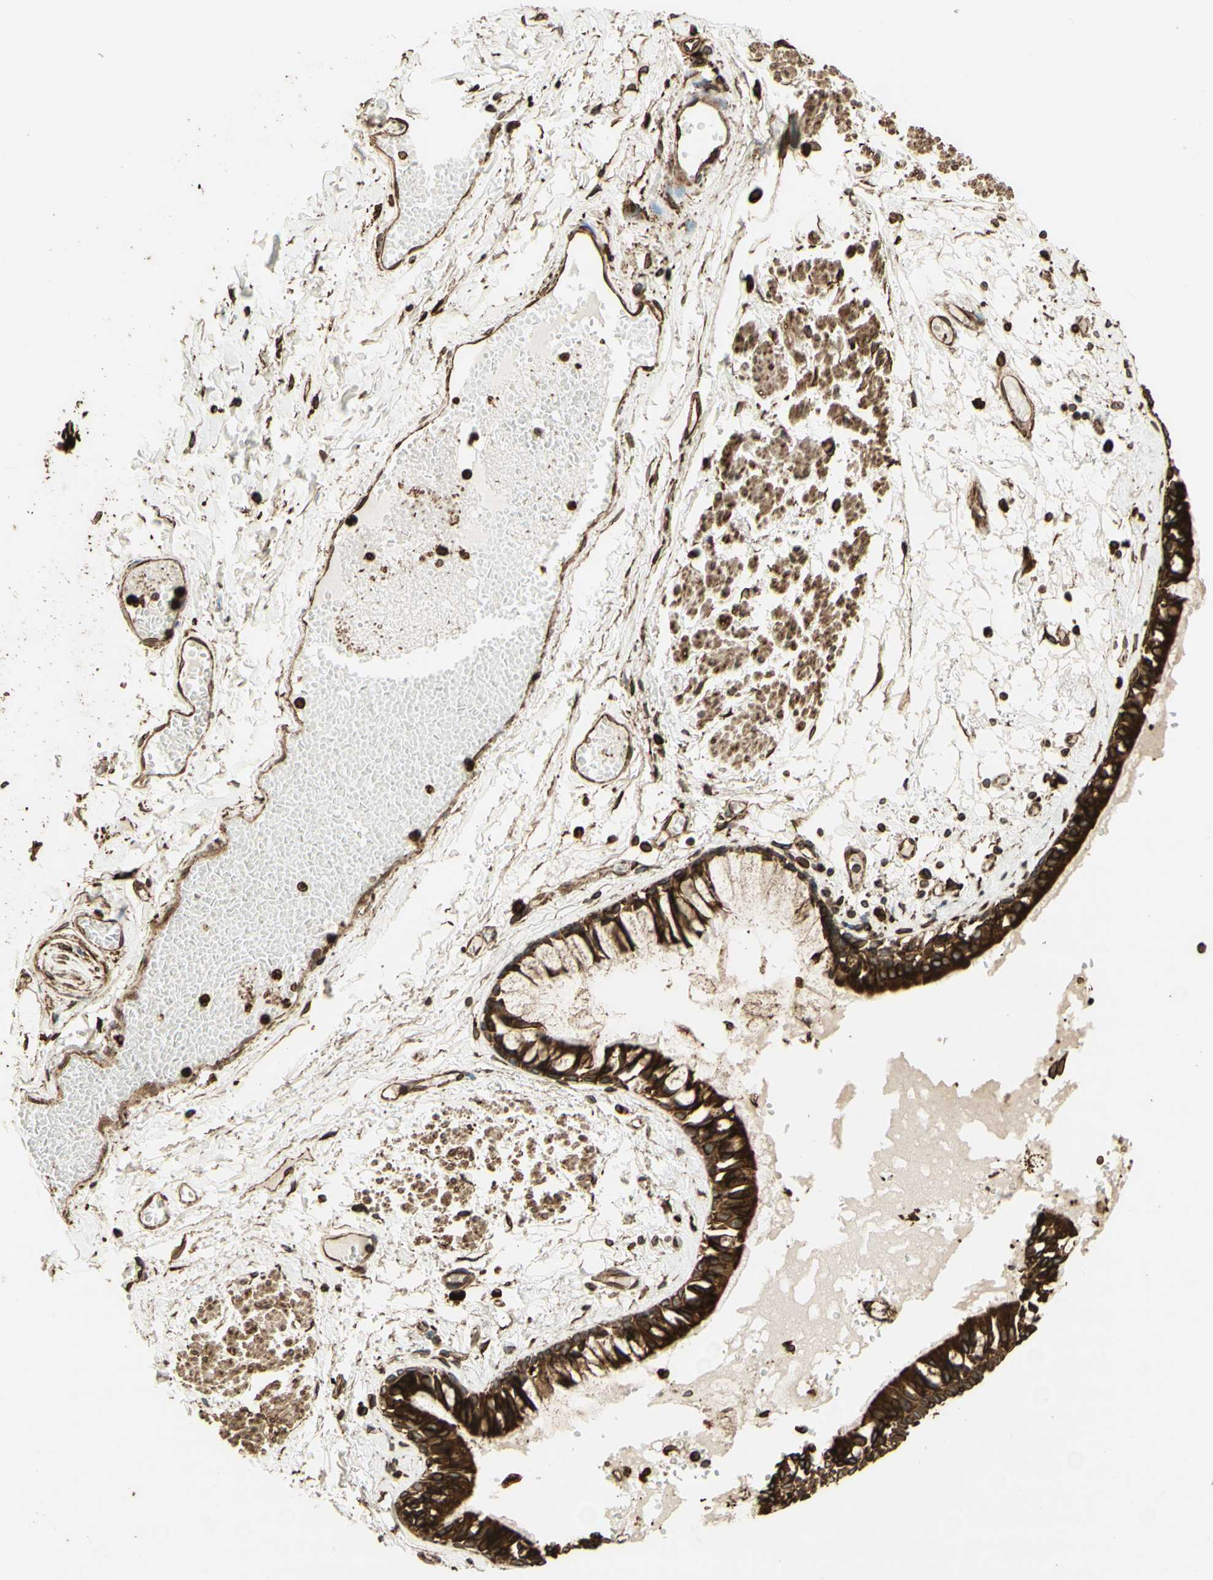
{"staining": {"intensity": "strong", "quantity": ">75%", "location": "cytoplasmic/membranous"}, "tissue": "bronchus", "cell_type": "Respiratory epithelial cells", "image_type": "normal", "snomed": [{"axis": "morphology", "description": "Normal tissue, NOS"}, {"axis": "morphology", "description": "Inflammation, NOS"}, {"axis": "topography", "description": "Cartilage tissue"}, {"axis": "topography", "description": "Lung"}], "caption": "Unremarkable bronchus exhibits strong cytoplasmic/membranous expression in about >75% of respiratory epithelial cells The protein is shown in brown color, while the nuclei are stained blue..", "gene": "CANX", "patient": {"sex": "male", "age": 71}}